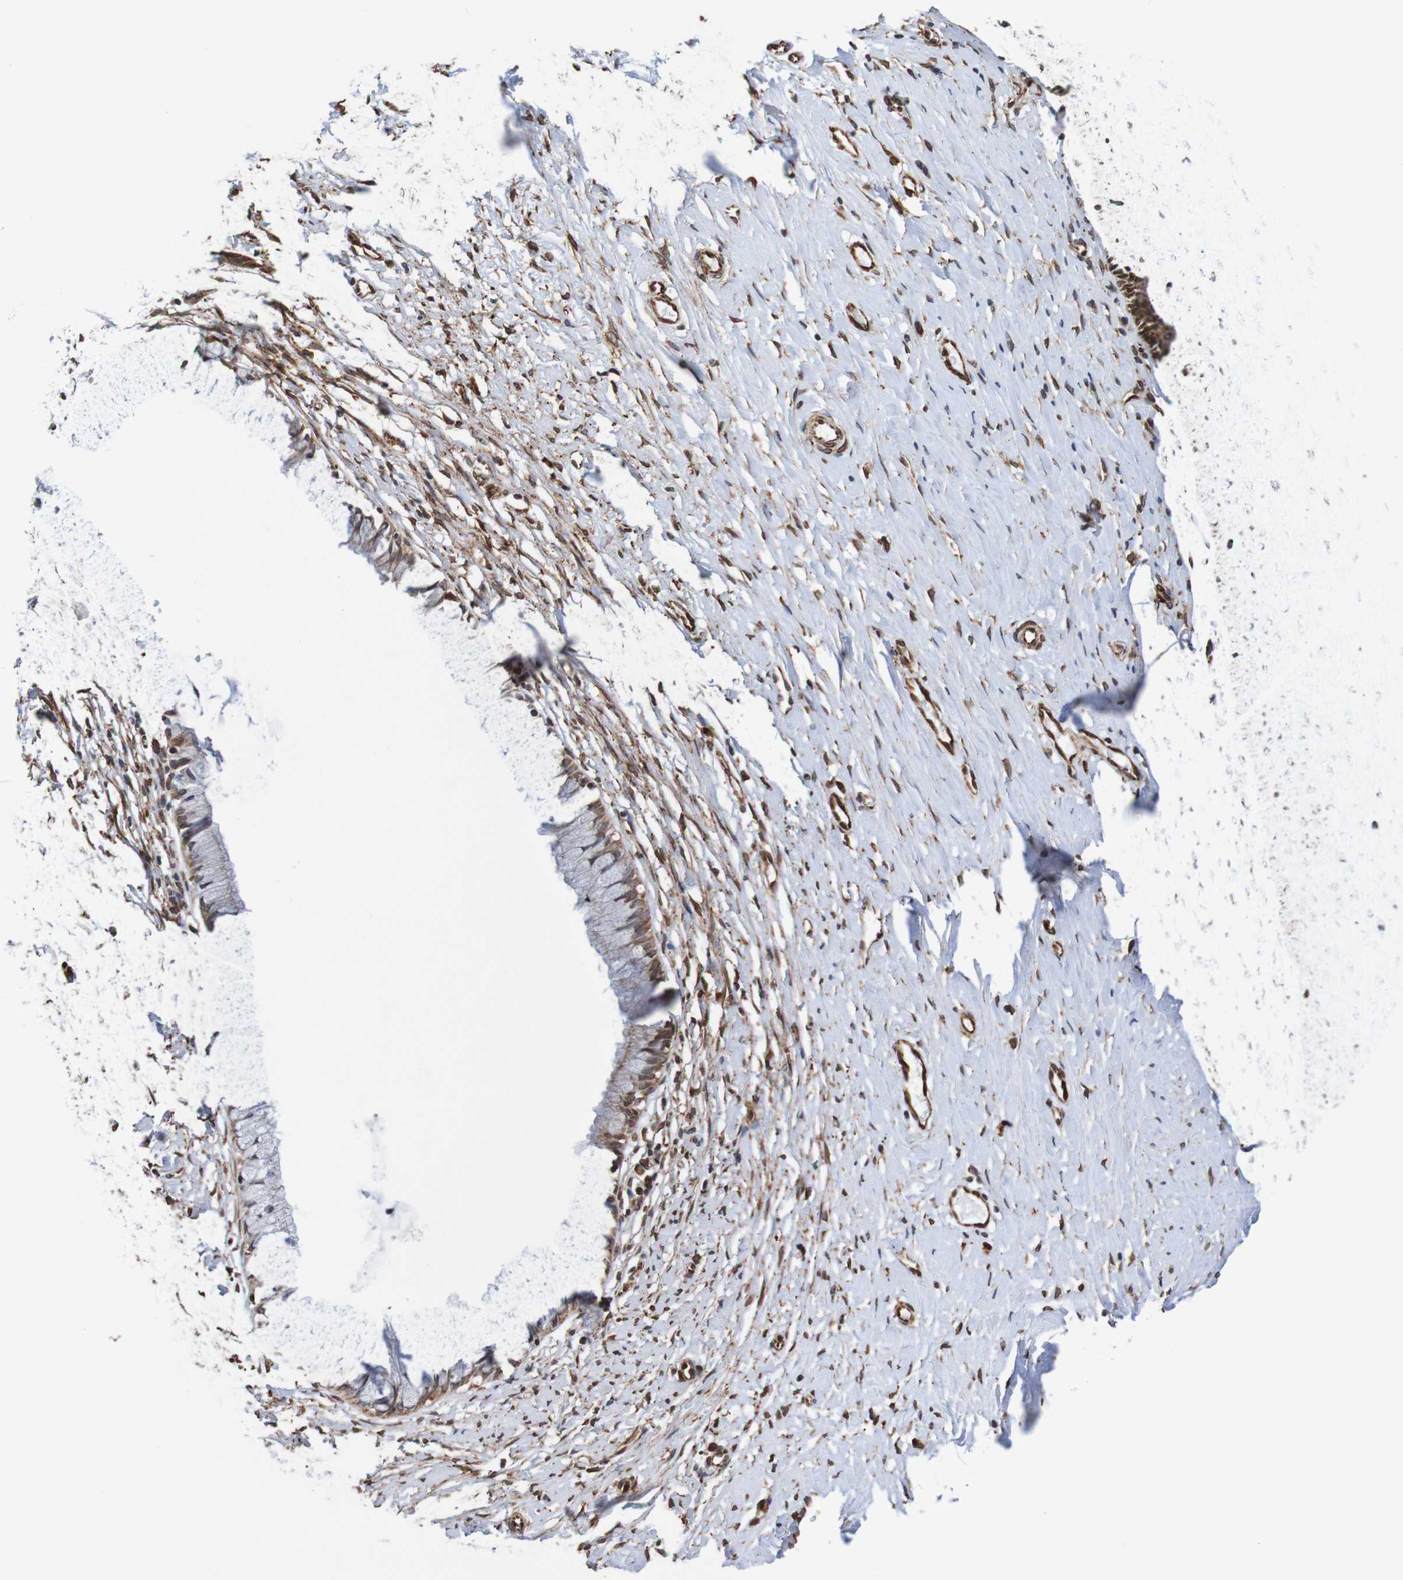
{"staining": {"intensity": "moderate", "quantity": "25%-75%", "location": "cytoplasmic/membranous"}, "tissue": "cervix", "cell_type": "Glandular cells", "image_type": "normal", "snomed": [{"axis": "morphology", "description": "Normal tissue, NOS"}, {"axis": "topography", "description": "Cervix"}], "caption": "Immunohistochemical staining of normal cervix exhibits 25%-75% levels of moderate cytoplasmic/membranous protein positivity in about 25%-75% of glandular cells.", "gene": "TMEM109", "patient": {"sex": "female", "age": 39}}